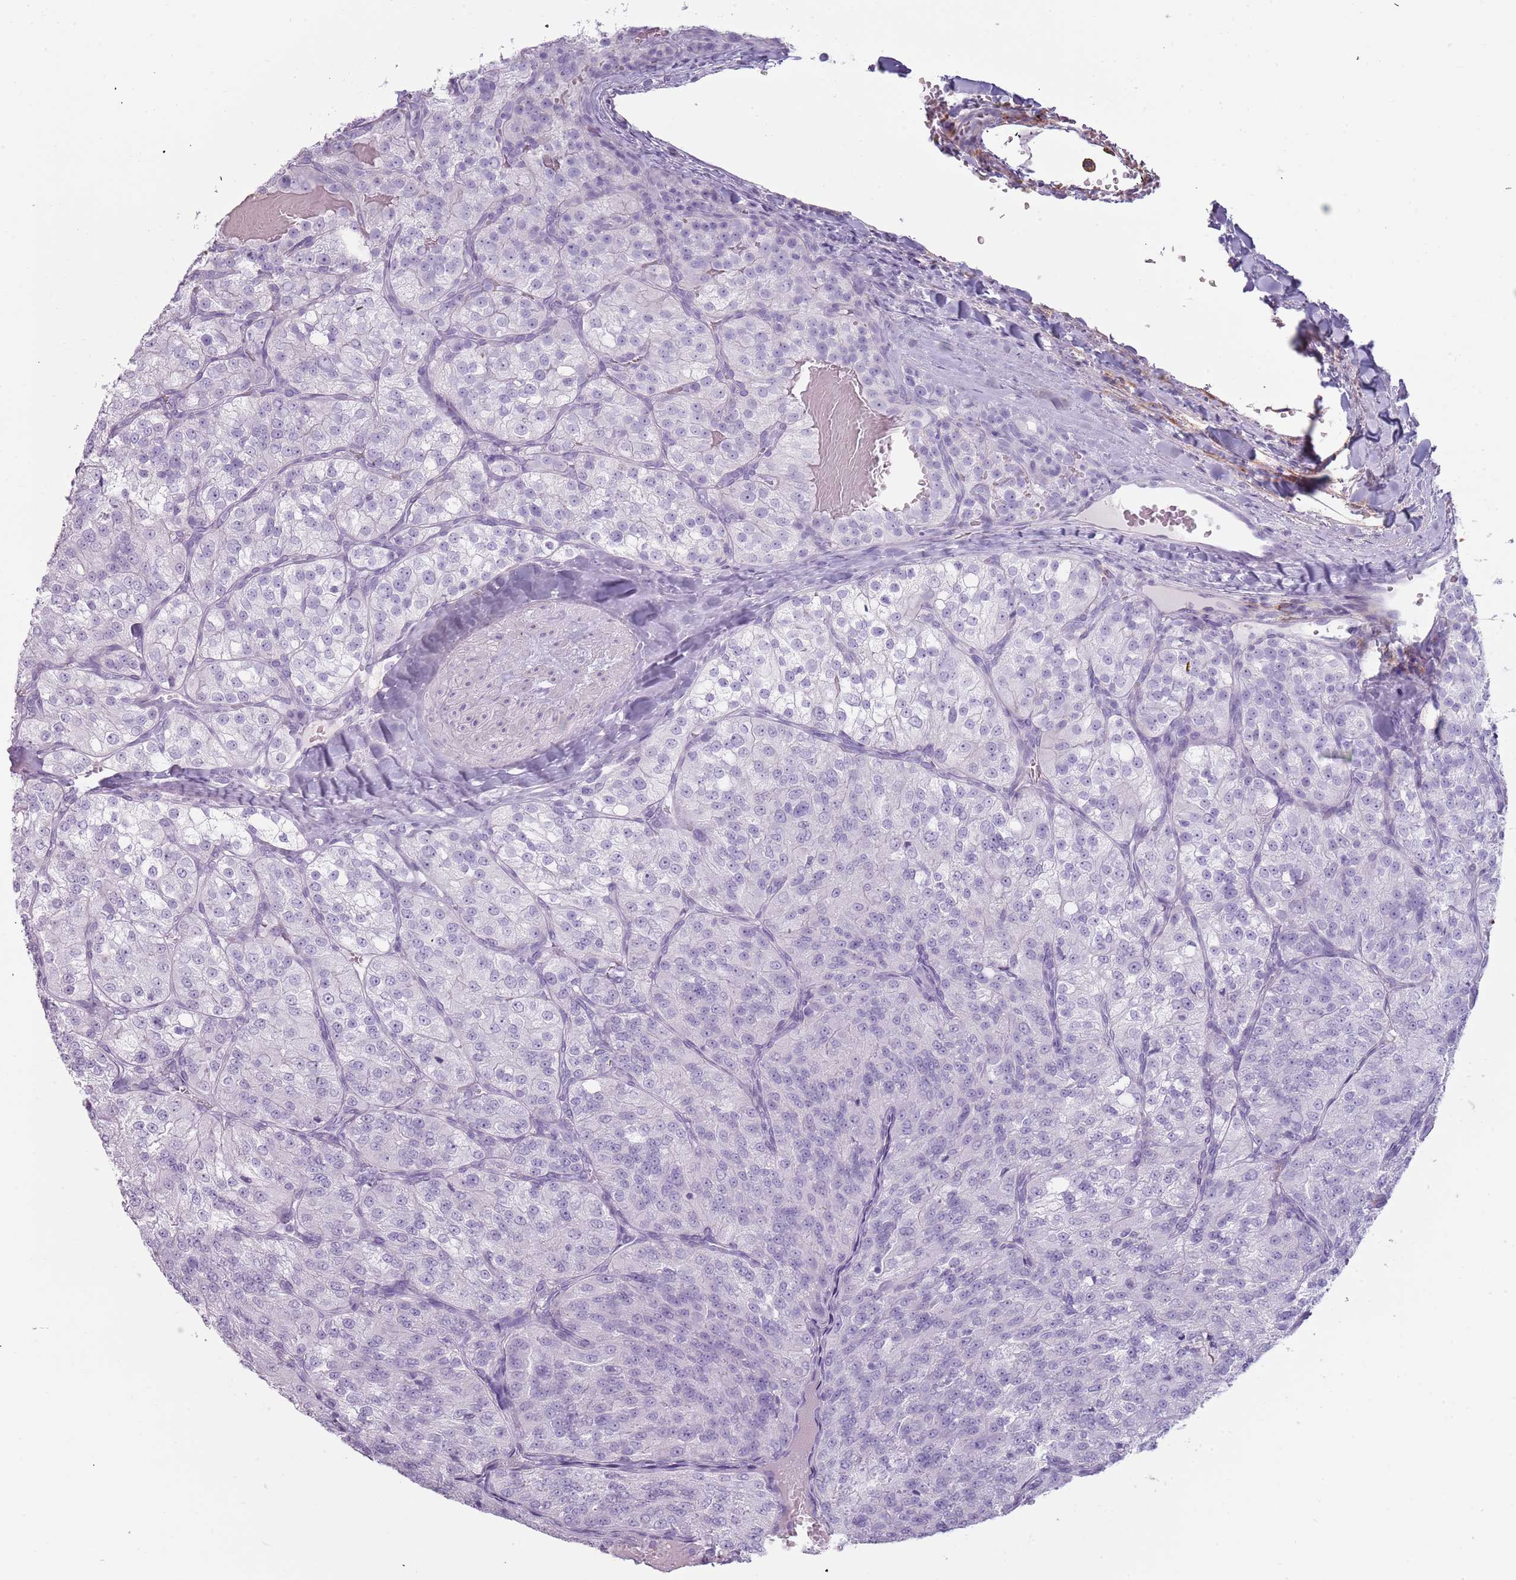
{"staining": {"intensity": "negative", "quantity": "none", "location": "none"}, "tissue": "renal cancer", "cell_type": "Tumor cells", "image_type": "cancer", "snomed": [{"axis": "morphology", "description": "Adenocarcinoma, NOS"}, {"axis": "topography", "description": "Kidney"}], "caption": "This is an IHC photomicrograph of human renal cancer (adenocarcinoma). There is no expression in tumor cells.", "gene": "COLEC12", "patient": {"sex": "female", "age": 63}}